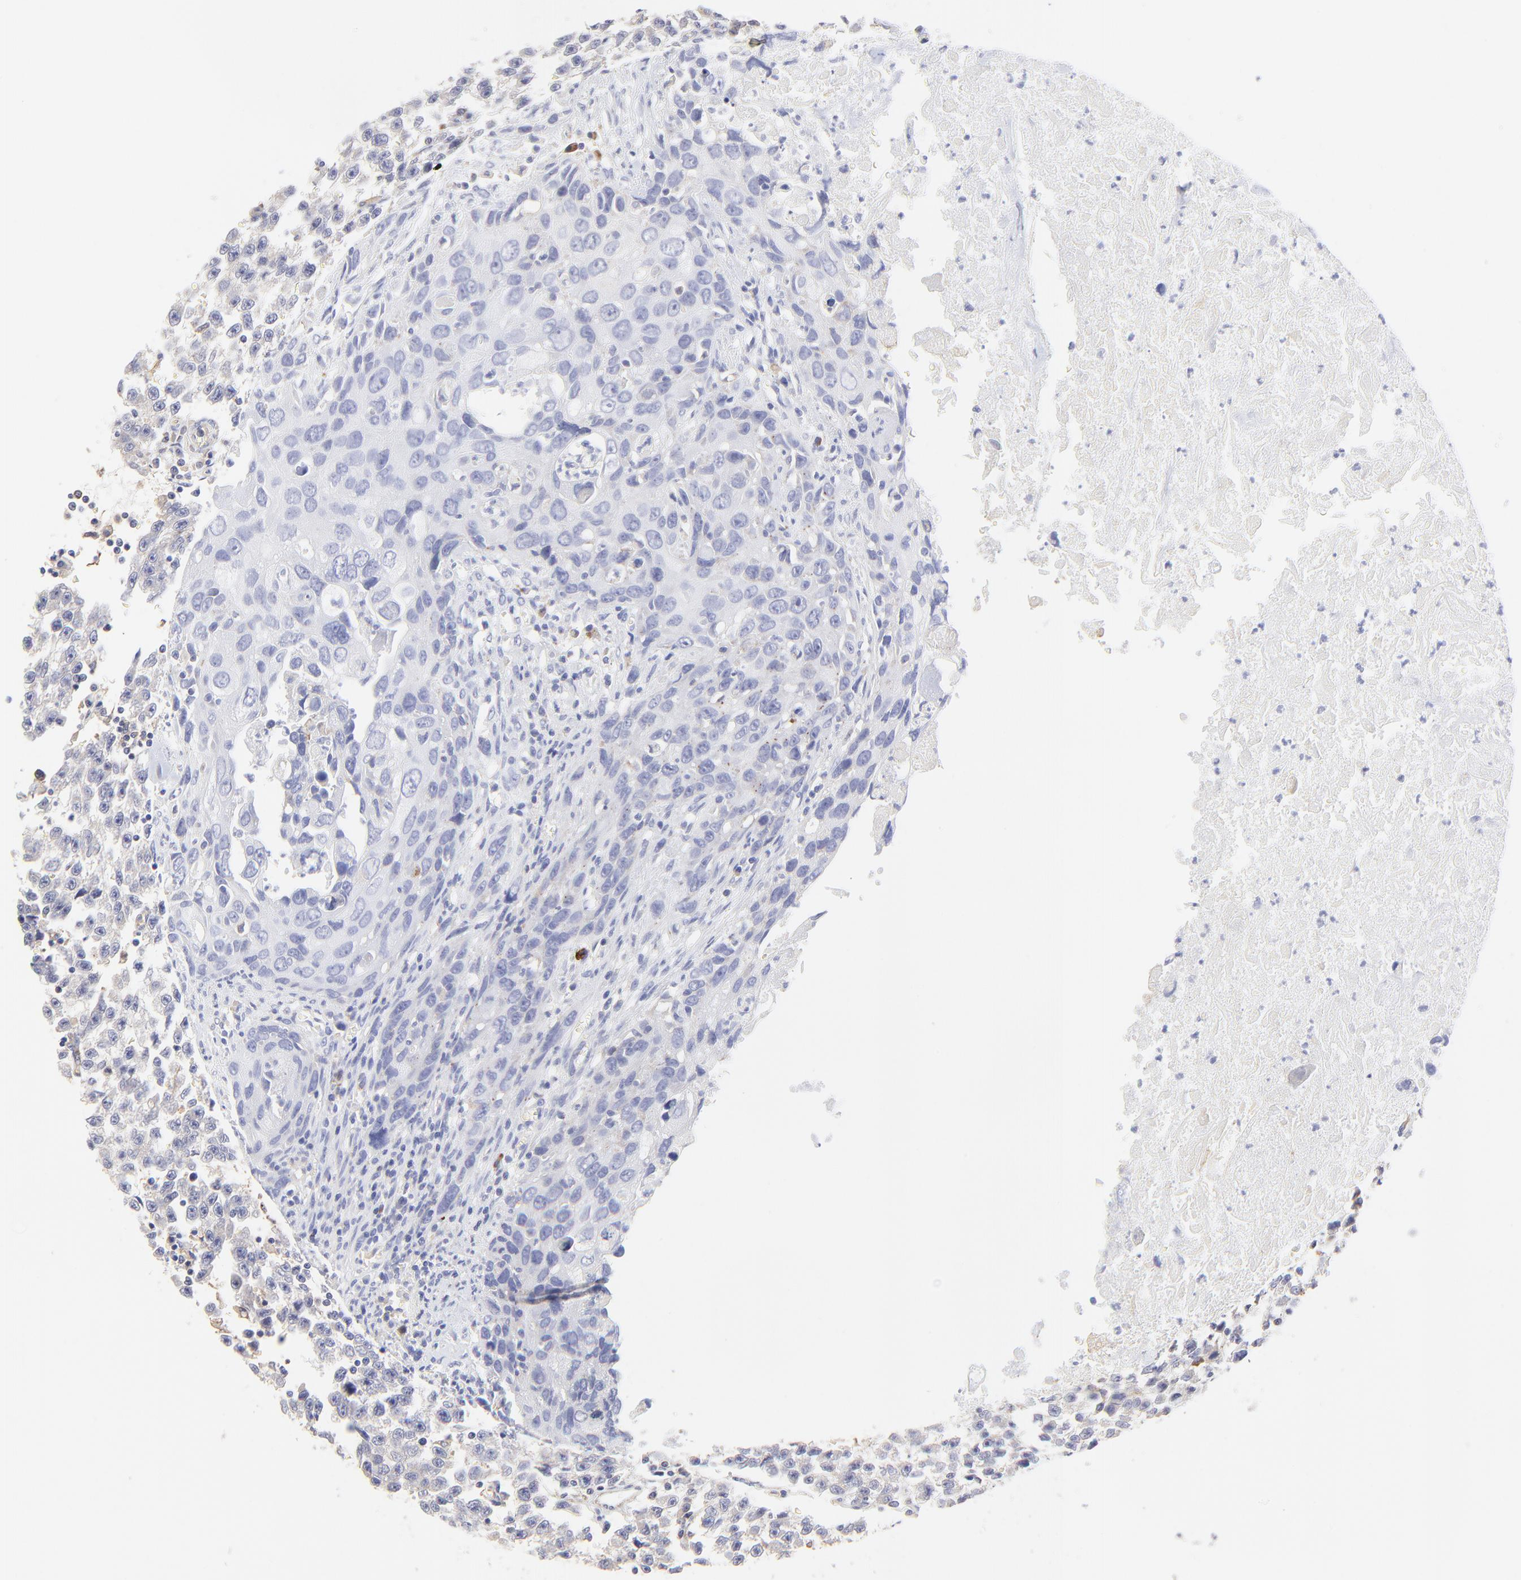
{"staining": {"intensity": "negative", "quantity": "none", "location": "none"}, "tissue": "urothelial cancer", "cell_type": "Tumor cells", "image_type": "cancer", "snomed": [{"axis": "morphology", "description": "Urothelial carcinoma, High grade"}, {"axis": "topography", "description": "Urinary bladder"}], "caption": "Immunohistochemical staining of urothelial carcinoma (high-grade) exhibits no significant expression in tumor cells.", "gene": "LHFPL1", "patient": {"sex": "male", "age": 71}}